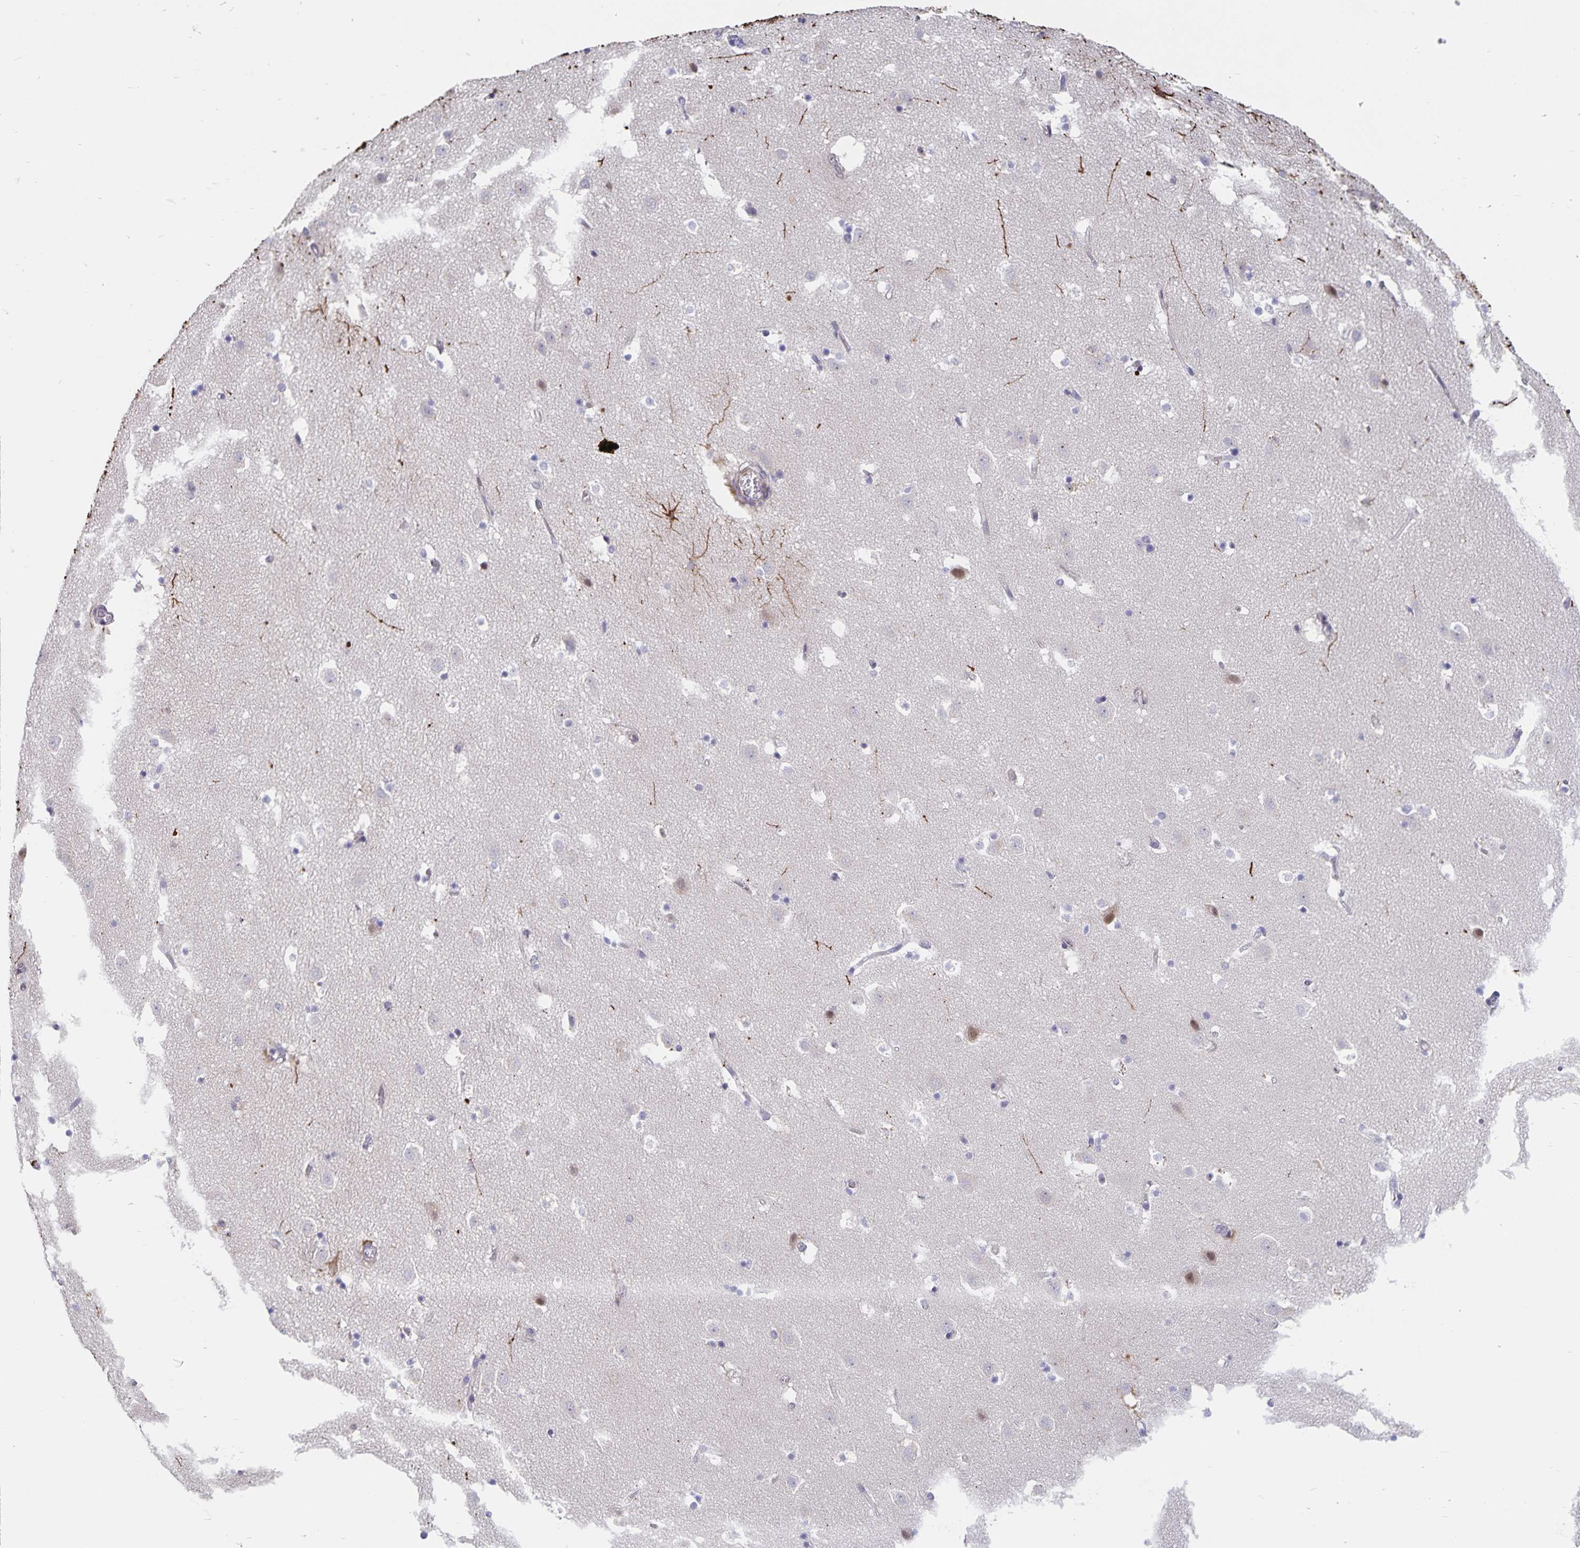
{"staining": {"intensity": "moderate", "quantity": "<25%", "location": "cytoplasmic/membranous"}, "tissue": "caudate", "cell_type": "Glial cells", "image_type": "normal", "snomed": [{"axis": "morphology", "description": "Normal tissue, NOS"}, {"axis": "topography", "description": "Lateral ventricle wall"}], "caption": "Normal caudate exhibits moderate cytoplasmic/membranous staining in about <25% of glial cells.", "gene": "BAG6", "patient": {"sex": "male", "age": 37}}